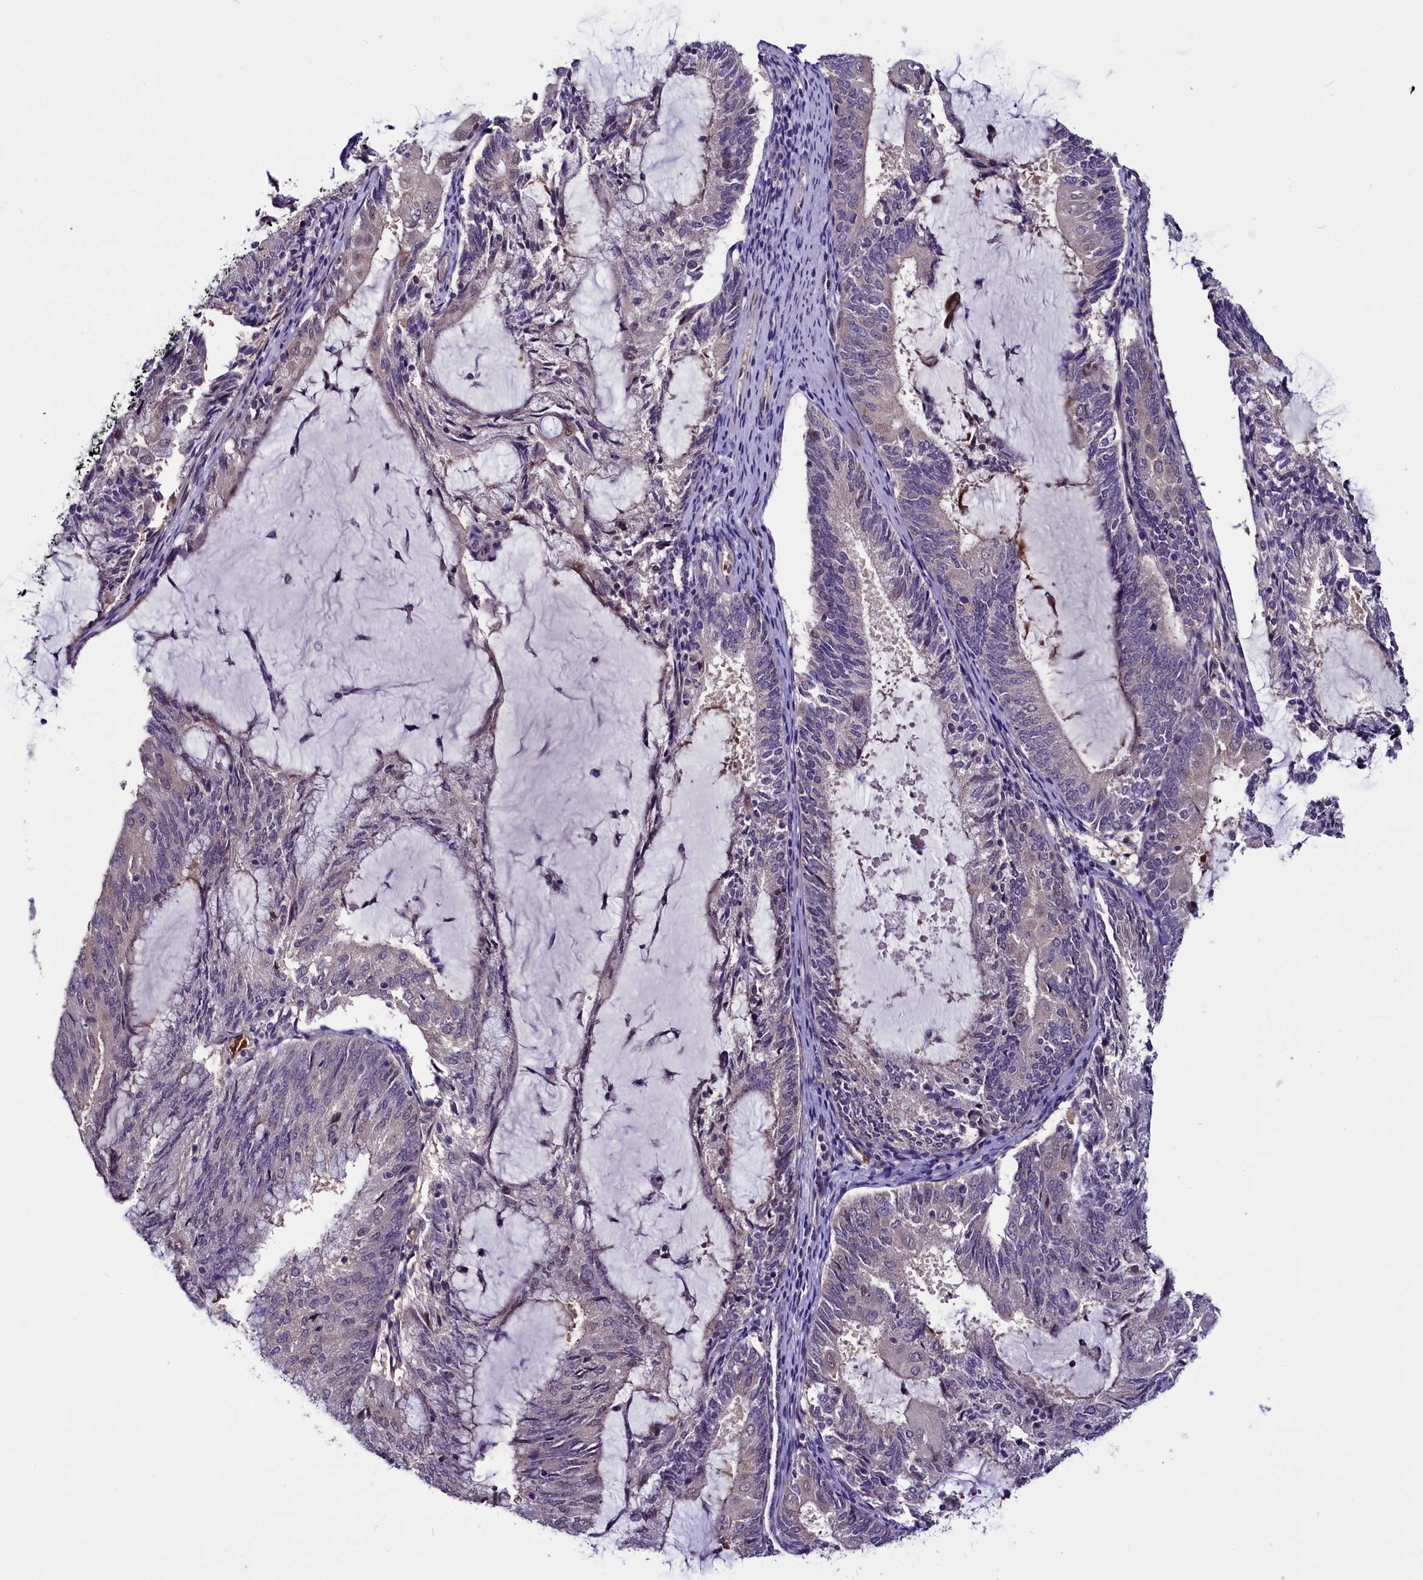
{"staining": {"intensity": "weak", "quantity": "<25%", "location": "cytoplasmic/membranous"}, "tissue": "endometrial cancer", "cell_type": "Tumor cells", "image_type": "cancer", "snomed": [{"axis": "morphology", "description": "Adenocarcinoma, NOS"}, {"axis": "topography", "description": "Endometrium"}], "caption": "DAB (3,3'-diaminobenzidine) immunohistochemical staining of adenocarcinoma (endometrial) shows no significant positivity in tumor cells.", "gene": "C9orf40", "patient": {"sex": "female", "age": 81}}